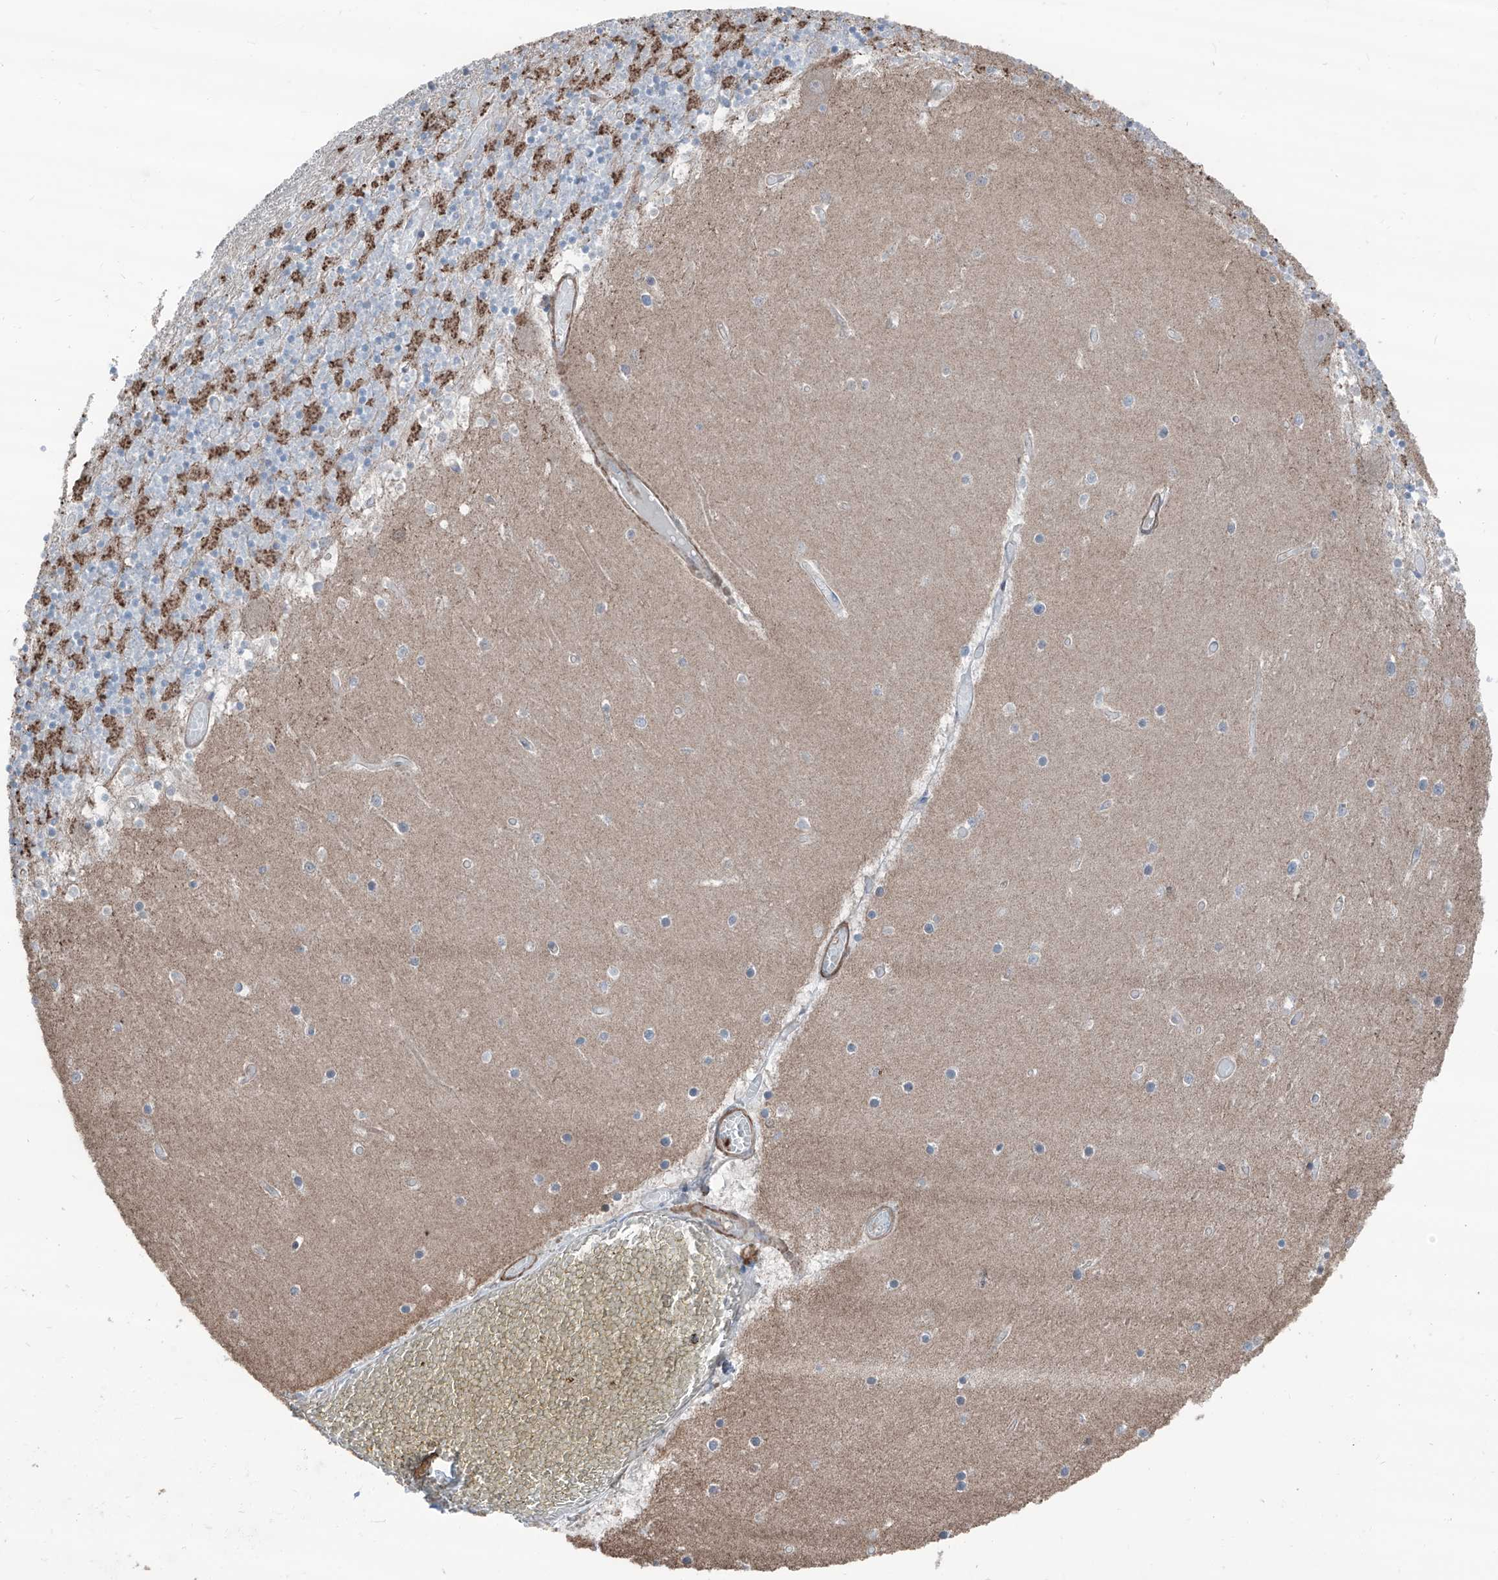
{"staining": {"intensity": "moderate", "quantity": "25%-75%", "location": "cytoplasmic/membranous"}, "tissue": "cerebellum", "cell_type": "Cells in granular layer", "image_type": "normal", "snomed": [{"axis": "morphology", "description": "Normal tissue, NOS"}, {"axis": "topography", "description": "Cerebellum"}], "caption": "High-magnification brightfield microscopy of unremarkable cerebellum stained with DAB (brown) and counterstained with hematoxylin (blue). cells in granular layer exhibit moderate cytoplasmic/membranous expression is appreciated in about25%-75% of cells.", "gene": "HSPB11", "patient": {"sex": "female", "age": 28}}